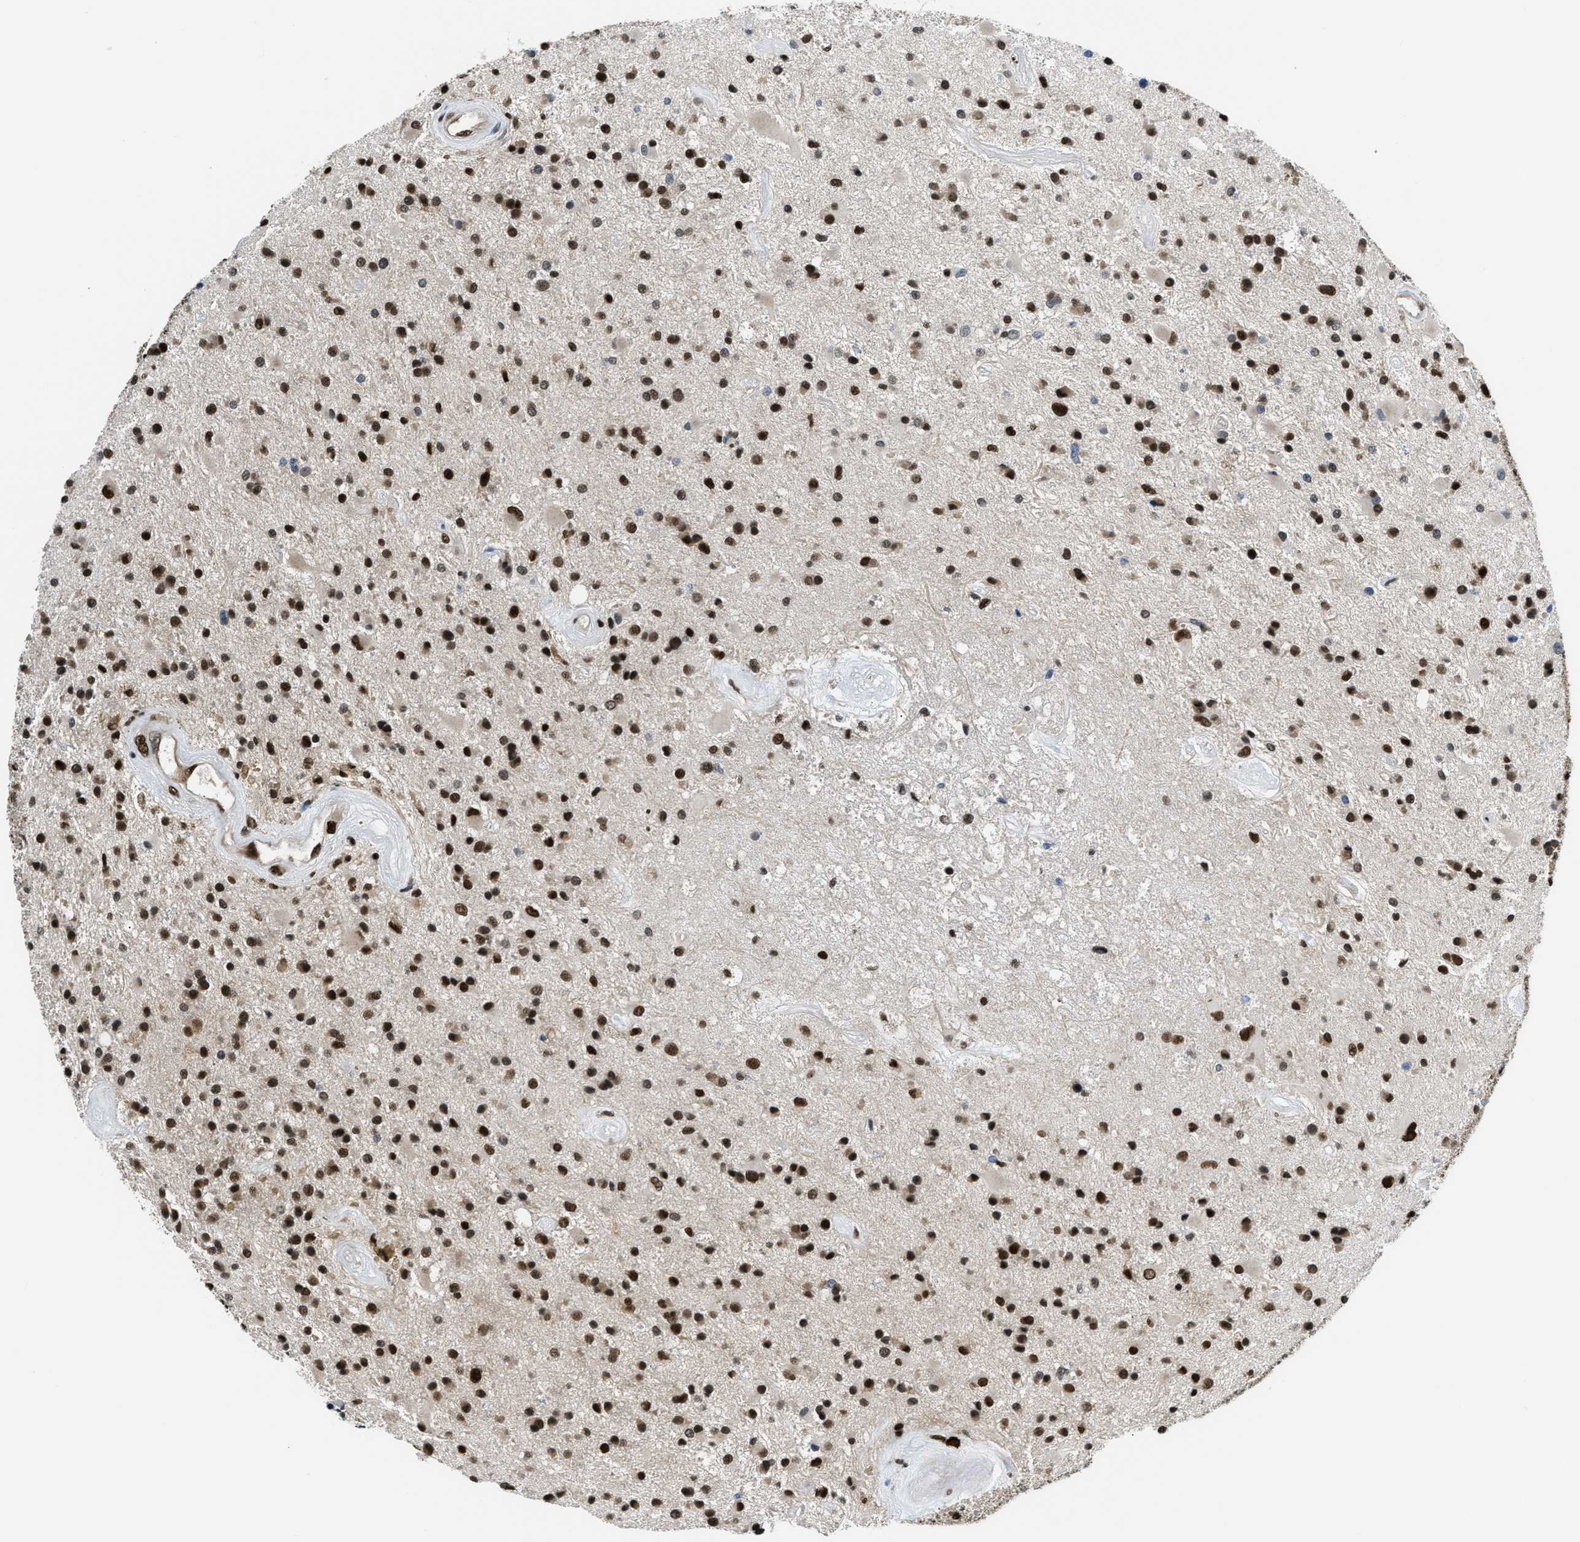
{"staining": {"intensity": "strong", "quantity": ">75%", "location": "nuclear"}, "tissue": "glioma", "cell_type": "Tumor cells", "image_type": "cancer", "snomed": [{"axis": "morphology", "description": "Glioma, malignant, Low grade"}, {"axis": "topography", "description": "Brain"}], "caption": "A photomicrograph of human malignant low-grade glioma stained for a protein demonstrates strong nuclear brown staining in tumor cells.", "gene": "CCNDBP1", "patient": {"sex": "male", "age": 58}}